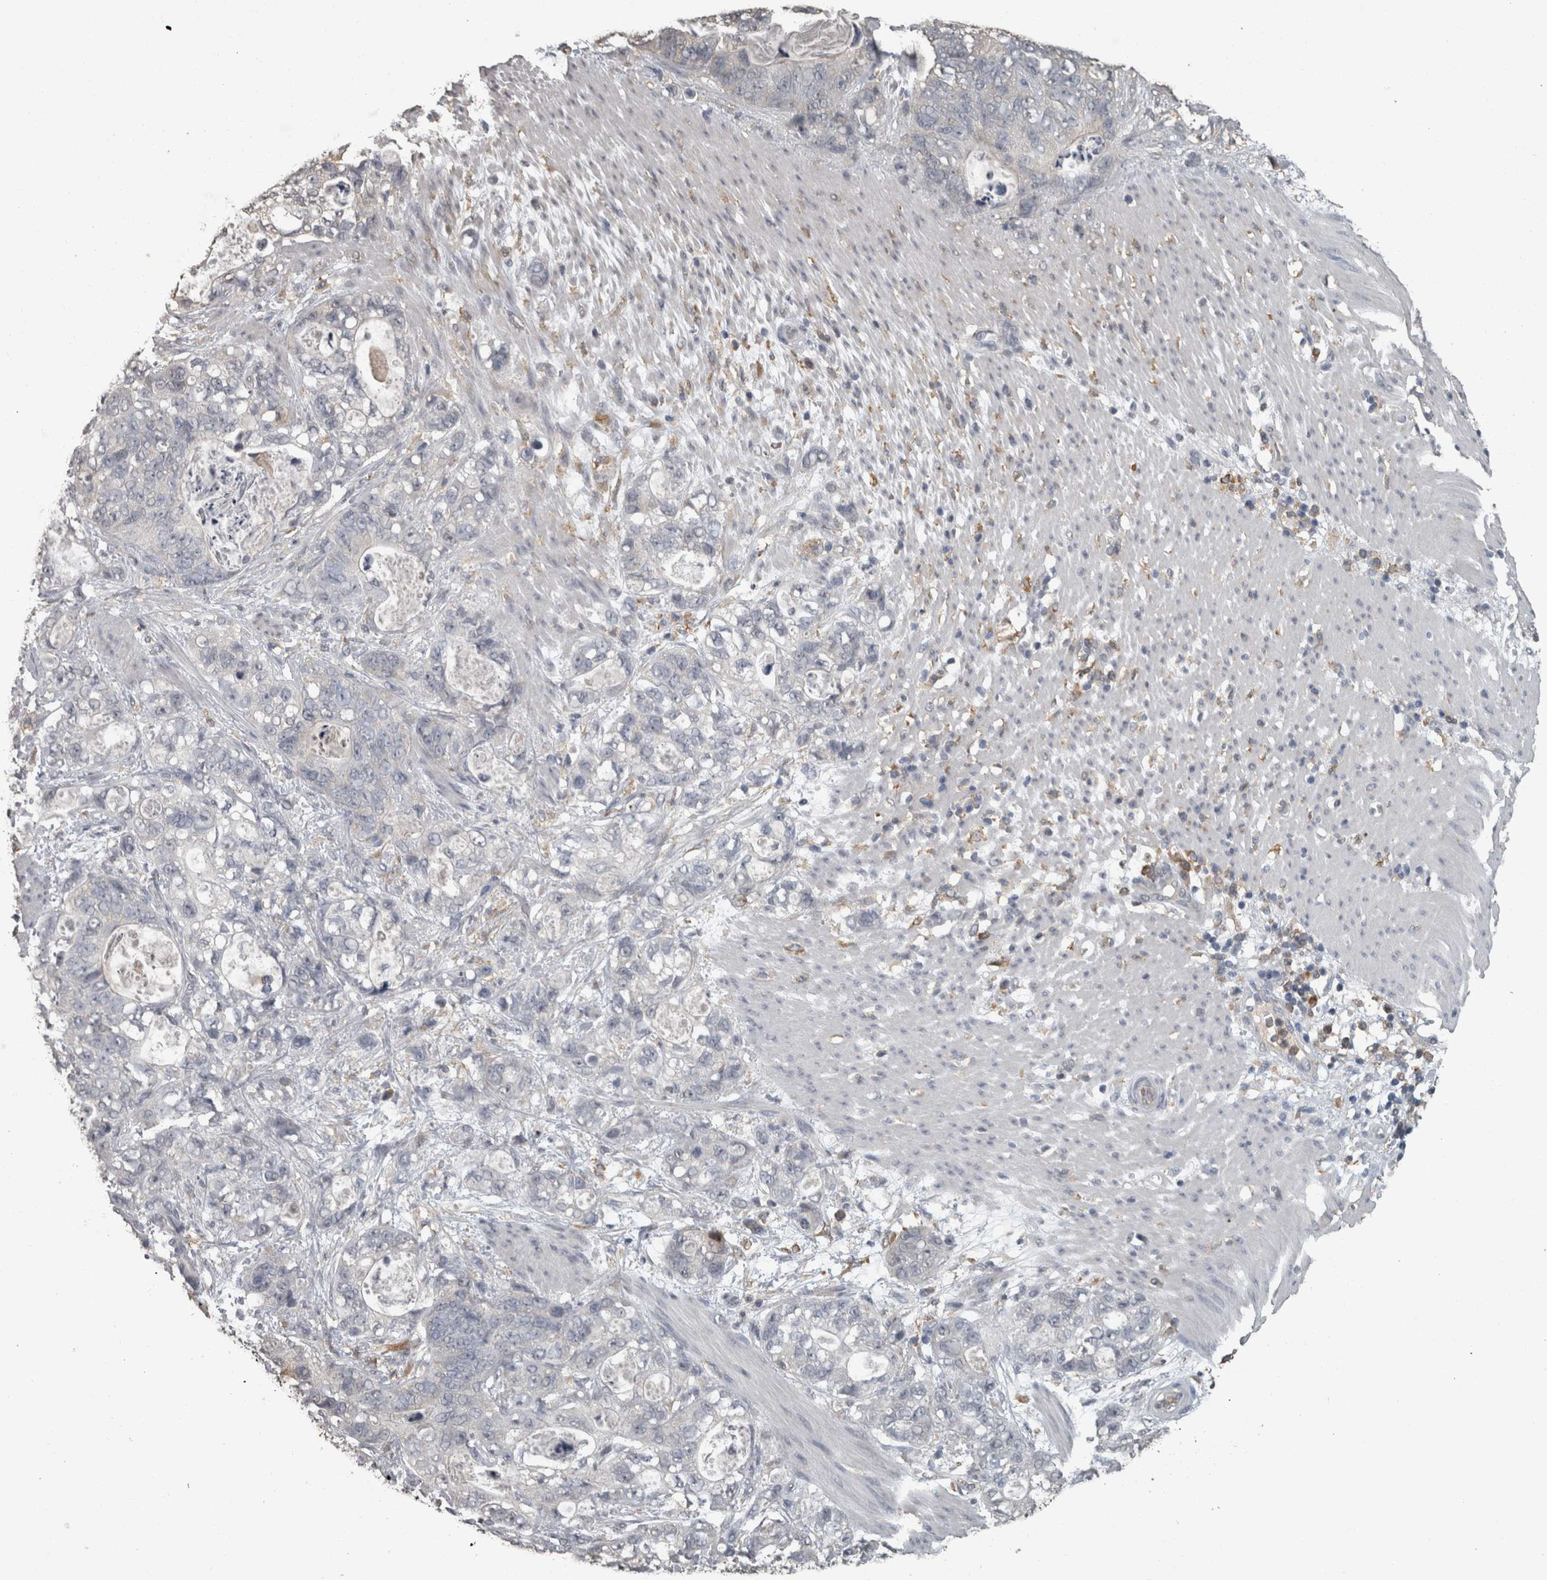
{"staining": {"intensity": "negative", "quantity": "none", "location": "none"}, "tissue": "stomach cancer", "cell_type": "Tumor cells", "image_type": "cancer", "snomed": [{"axis": "morphology", "description": "Normal tissue, NOS"}, {"axis": "morphology", "description": "Adenocarcinoma, NOS"}, {"axis": "topography", "description": "Stomach"}], "caption": "This is an immunohistochemistry (IHC) photomicrograph of human stomach adenocarcinoma. There is no expression in tumor cells.", "gene": "PIK3AP1", "patient": {"sex": "female", "age": 89}}